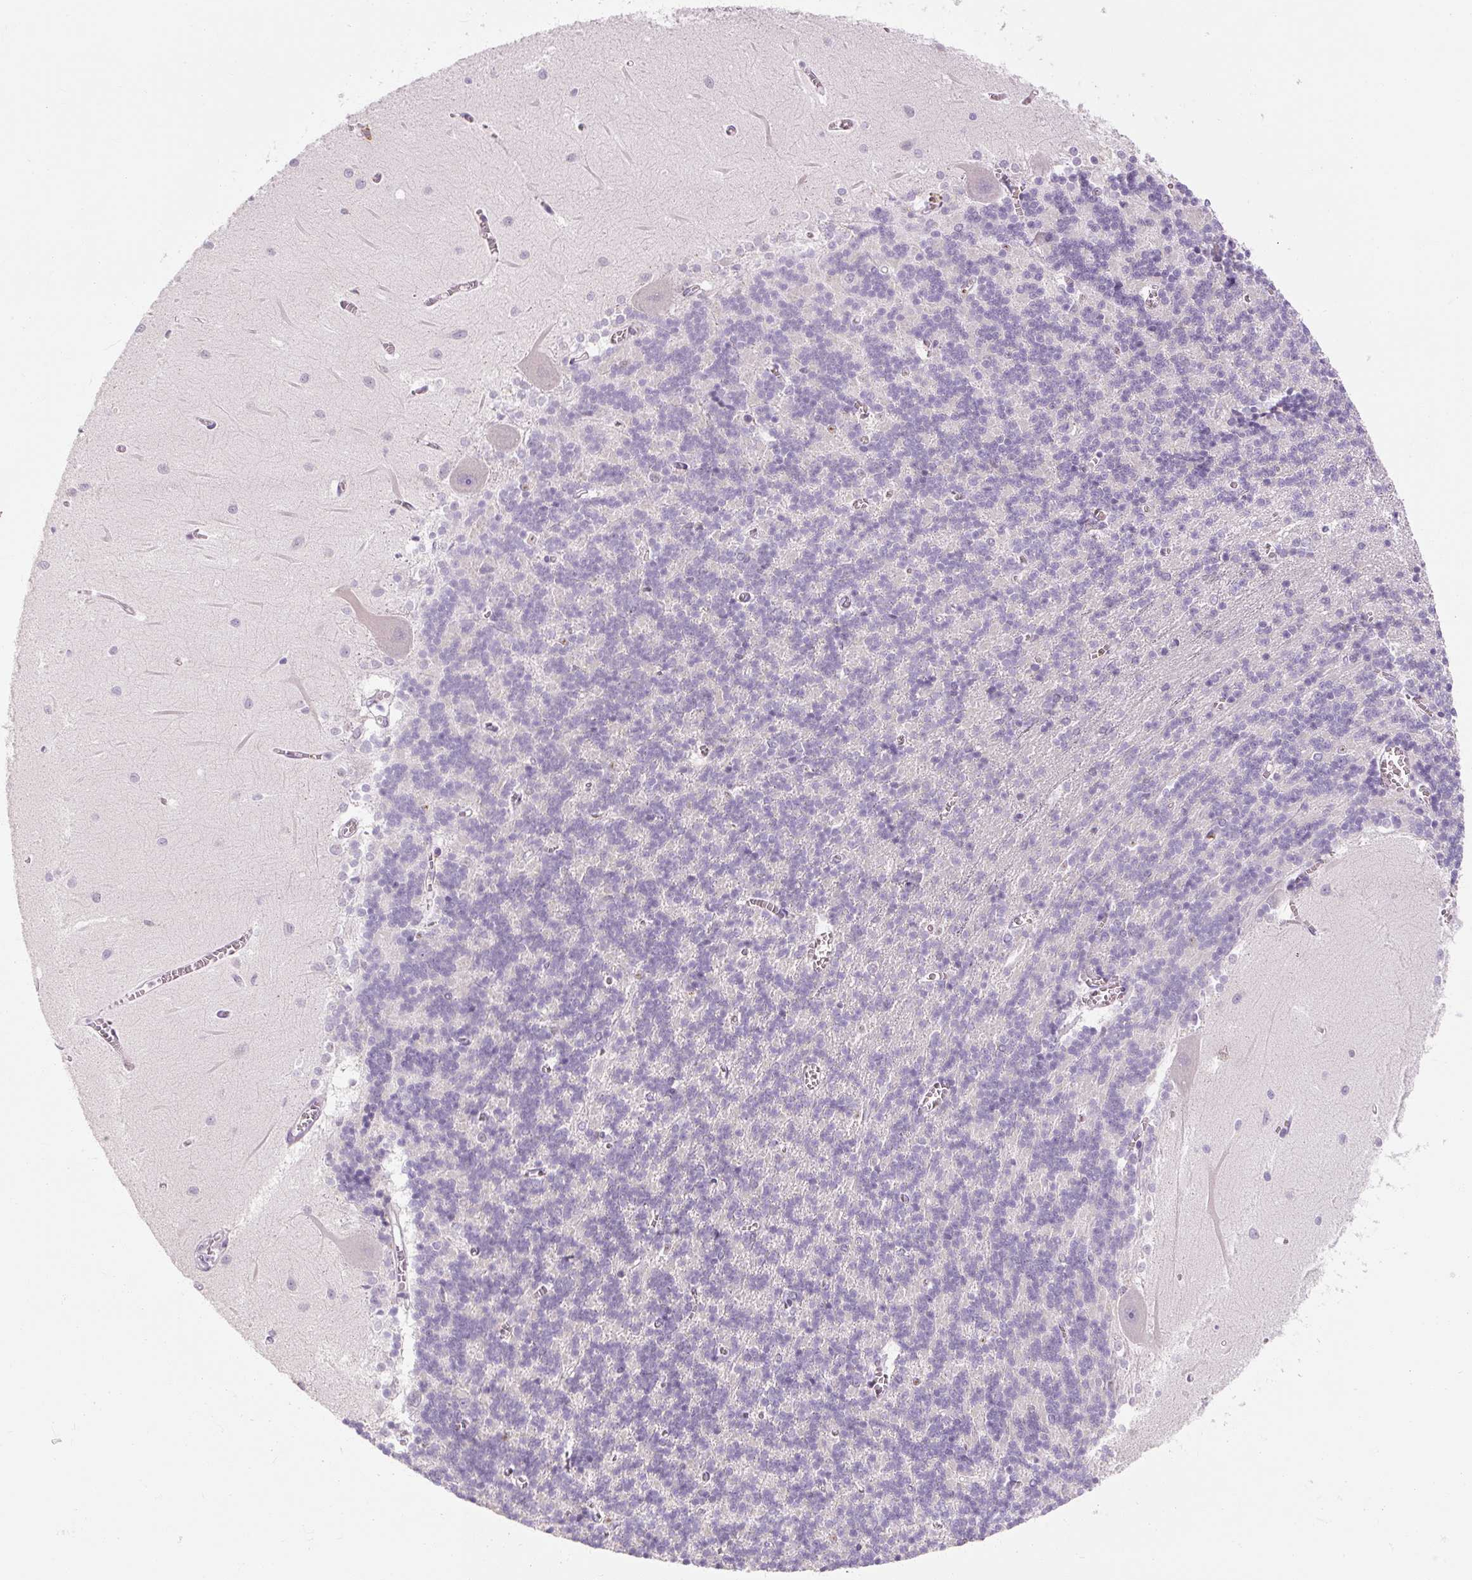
{"staining": {"intensity": "negative", "quantity": "none", "location": "none"}, "tissue": "cerebellum", "cell_type": "Cells in granular layer", "image_type": "normal", "snomed": [{"axis": "morphology", "description": "Normal tissue, NOS"}, {"axis": "topography", "description": "Cerebellum"}], "caption": "Cells in granular layer are negative for protein expression in normal human cerebellum. (Immunohistochemistry (ihc), brightfield microscopy, high magnification).", "gene": "NFE2L3", "patient": {"sex": "male", "age": 37}}